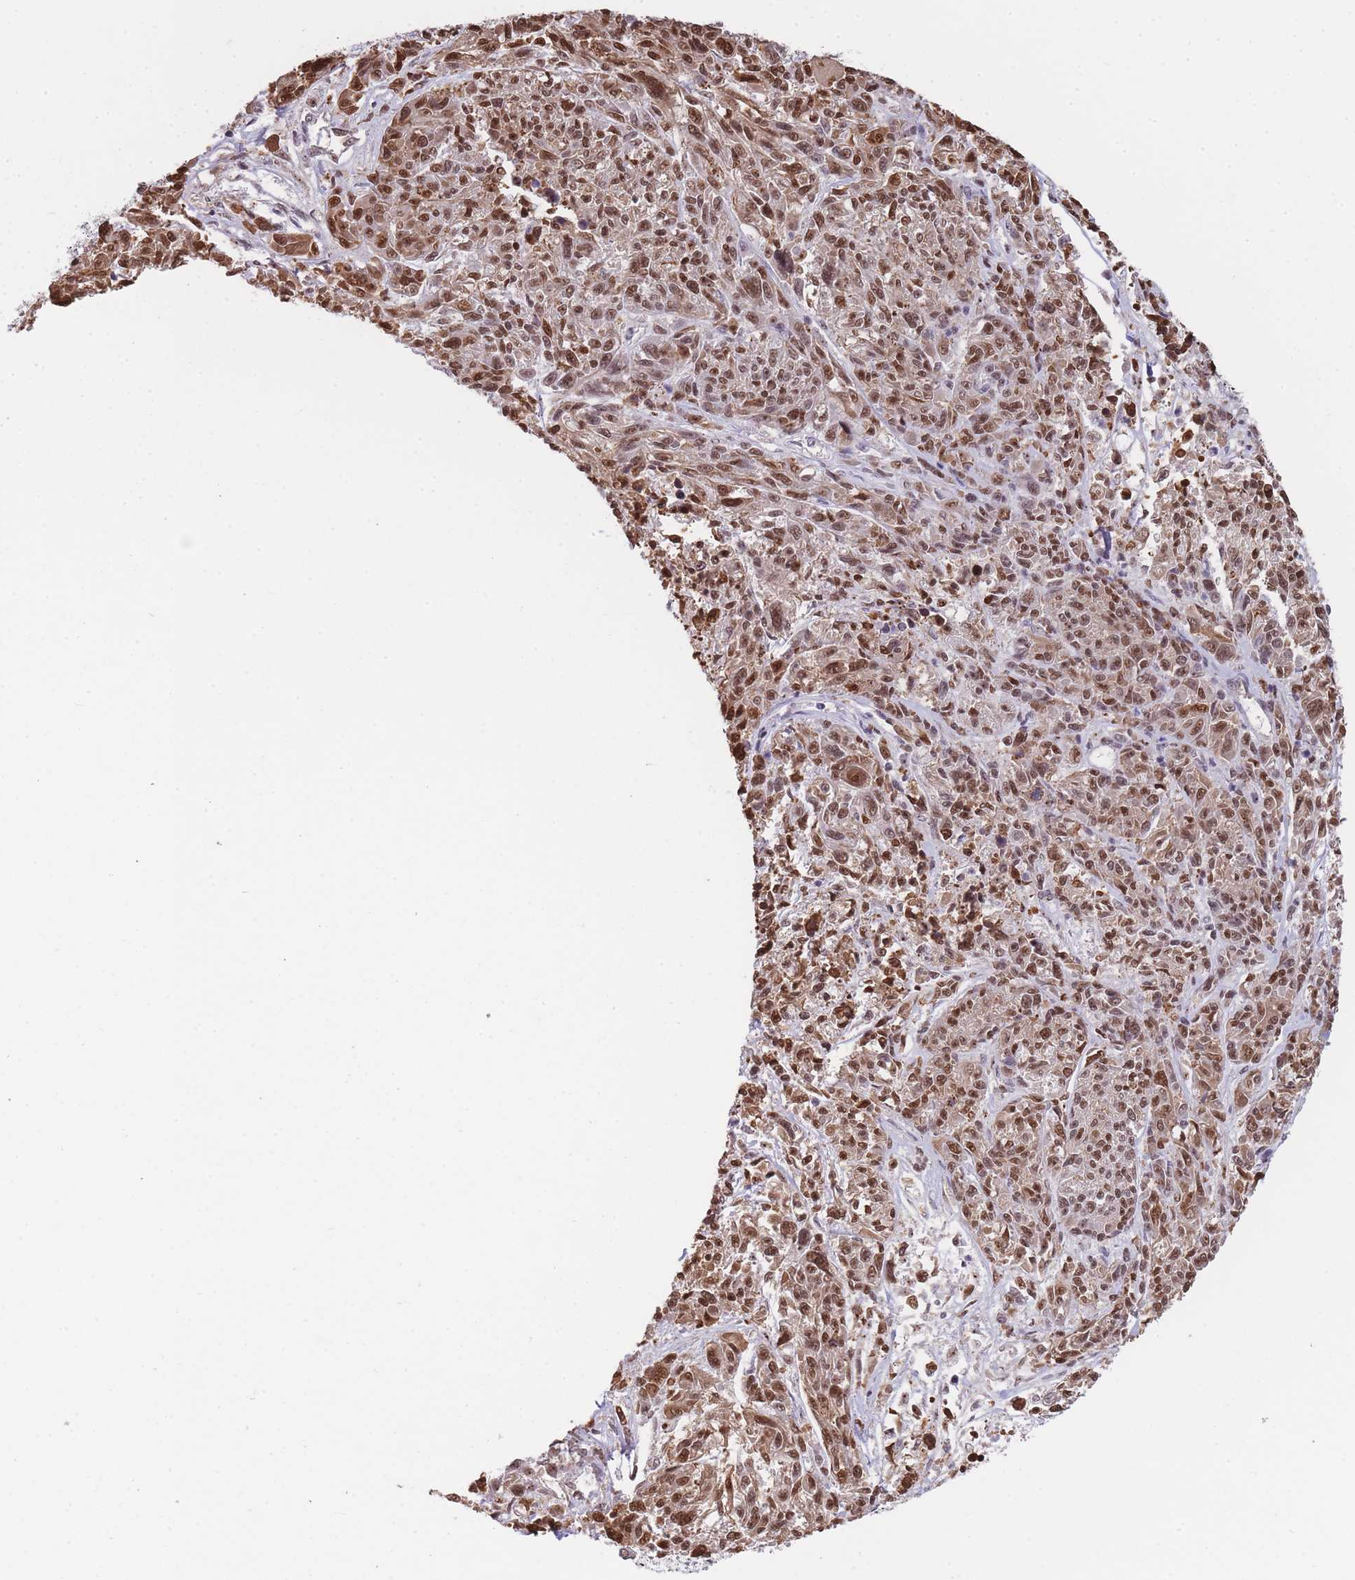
{"staining": {"intensity": "moderate", "quantity": ">75%", "location": "nuclear"}, "tissue": "melanoma", "cell_type": "Tumor cells", "image_type": "cancer", "snomed": [{"axis": "morphology", "description": "Malignant melanoma, NOS"}, {"axis": "topography", "description": "Skin"}], "caption": "Protein expression analysis of human melanoma reveals moderate nuclear staining in about >75% of tumor cells.", "gene": "EVC2", "patient": {"sex": "male", "age": 53}}